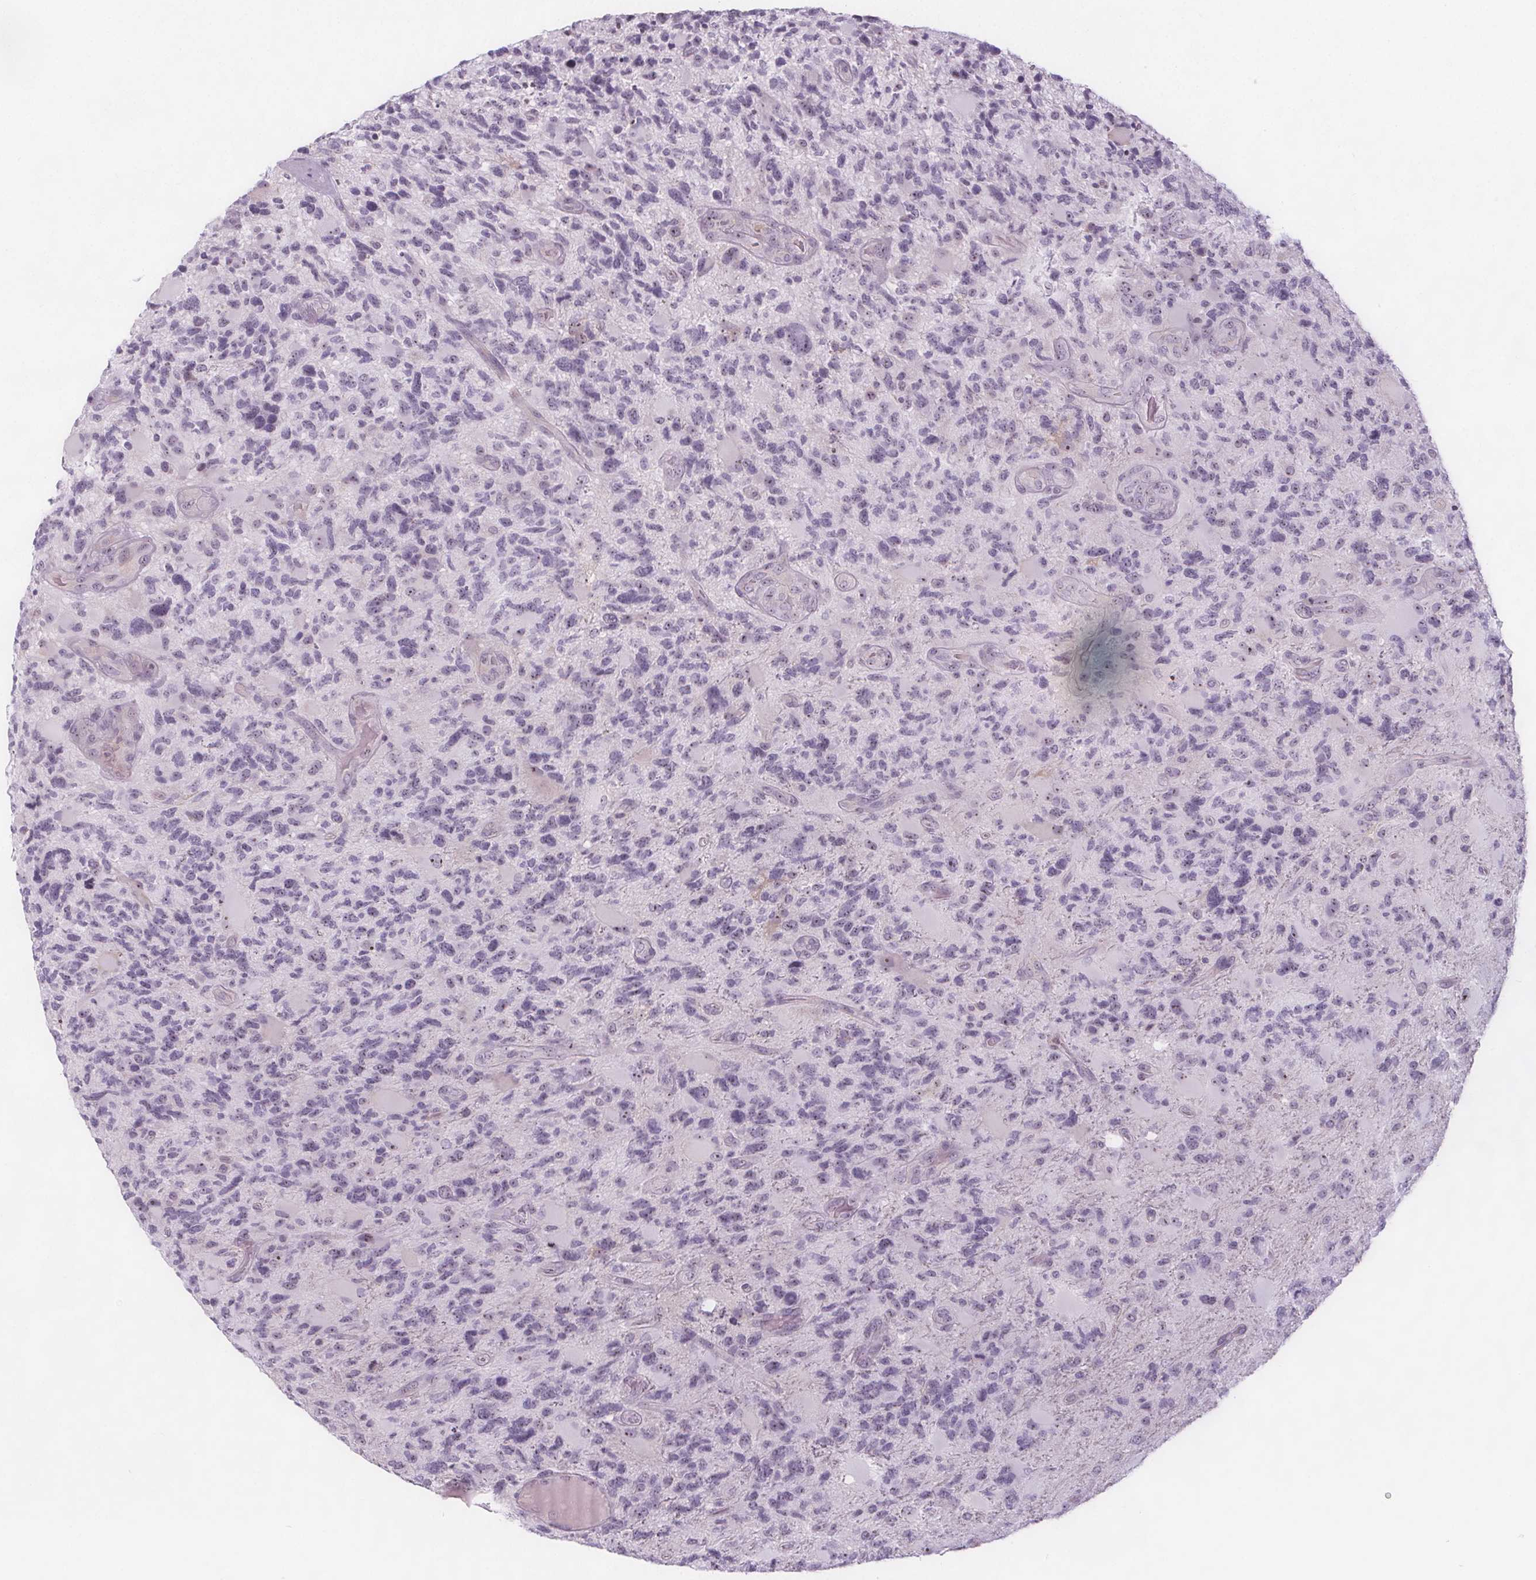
{"staining": {"intensity": "moderate", "quantity": "<25%", "location": "nuclear"}, "tissue": "glioma", "cell_type": "Tumor cells", "image_type": "cancer", "snomed": [{"axis": "morphology", "description": "Glioma, malignant, High grade"}, {"axis": "topography", "description": "Brain"}], "caption": "Protein positivity by IHC demonstrates moderate nuclear expression in approximately <25% of tumor cells in glioma. (Brightfield microscopy of DAB IHC at high magnification).", "gene": "NOLC1", "patient": {"sex": "female", "age": 71}}